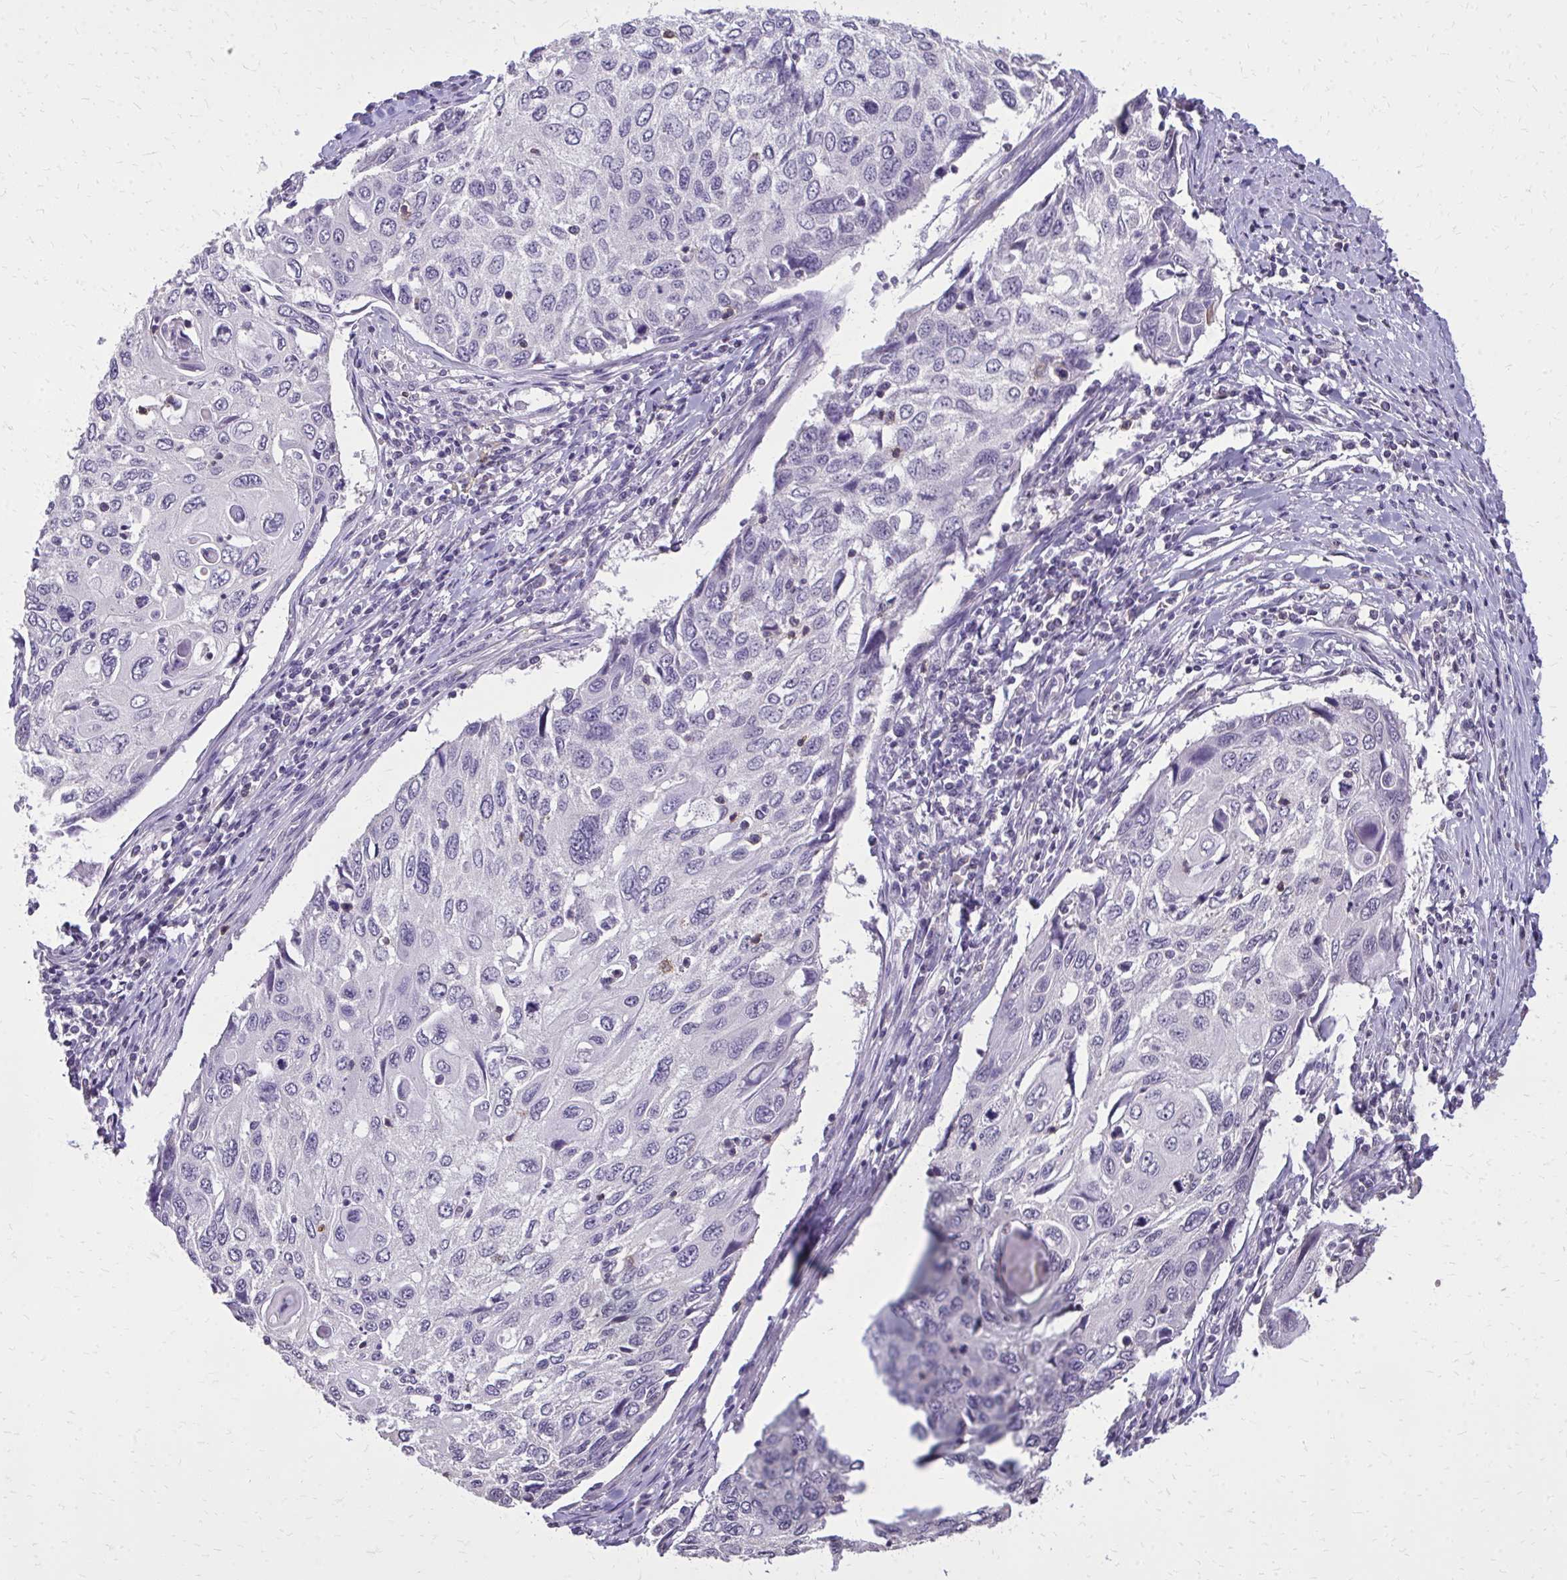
{"staining": {"intensity": "negative", "quantity": "none", "location": "none"}, "tissue": "cervical cancer", "cell_type": "Tumor cells", "image_type": "cancer", "snomed": [{"axis": "morphology", "description": "Squamous cell carcinoma, NOS"}, {"axis": "topography", "description": "Cervix"}], "caption": "Human squamous cell carcinoma (cervical) stained for a protein using IHC displays no staining in tumor cells.", "gene": "AKAP5", "patient": {"sex": "female", "age": 70}}